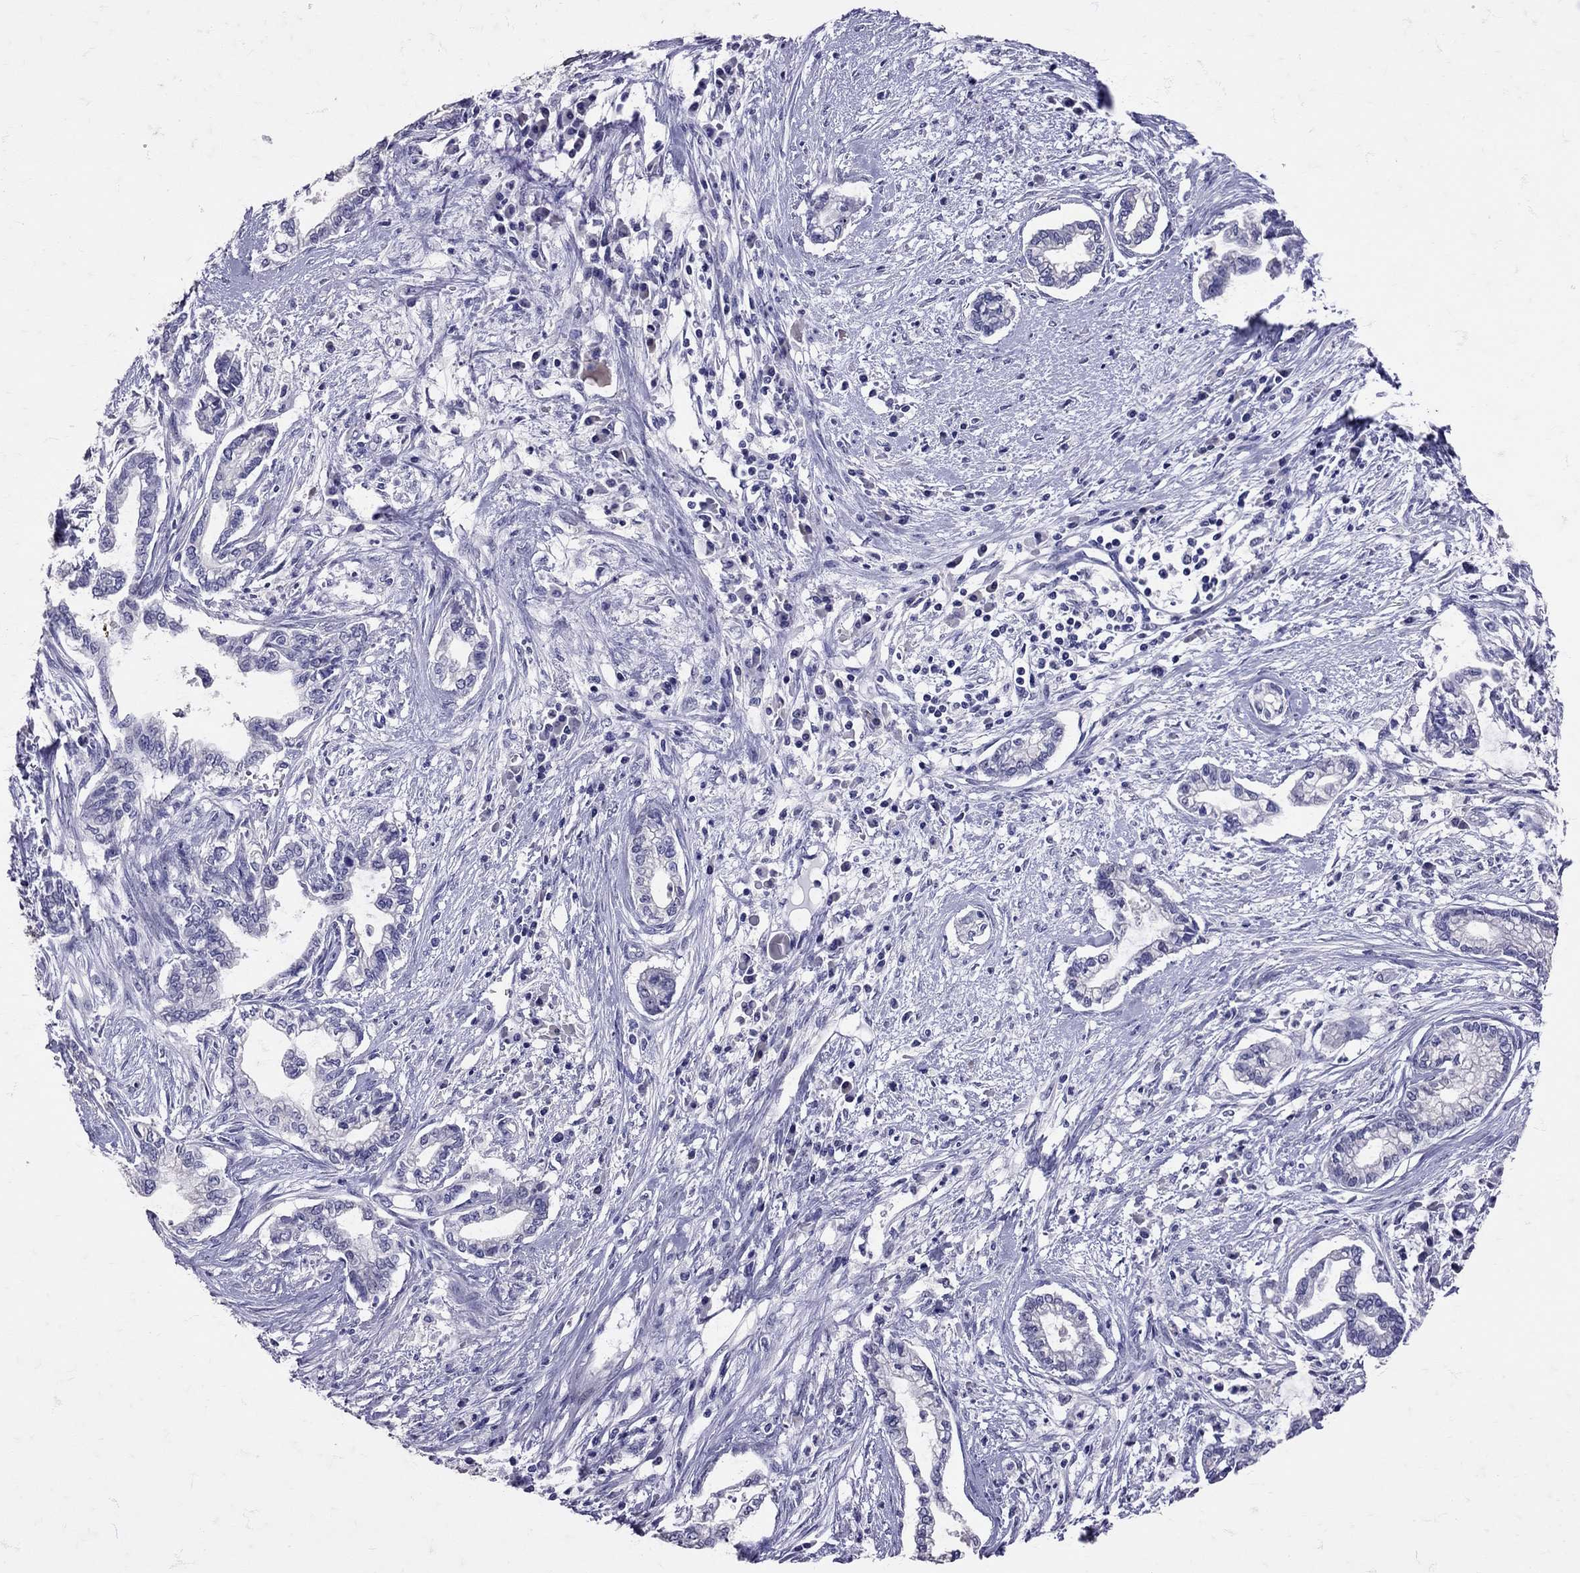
{"staining": {"intensity": "negative", "quantity": "none", "location": "none"}, "tissue": "cervical cancer", "cell_type": "Tumor cells", "image_type": "cancer", "snomed": [{"axis": "morphology", "description": "Adenocarcinoma, NOS"}, {"axis": "topography", "description": "Cervix"}], "caption": "This is an immunohistochemistry histopathology image of cervical adenocarcinoma. There is no staining in tumor cells.", "gene": "SST", "patient": {"sex": "female", "age": 62}}